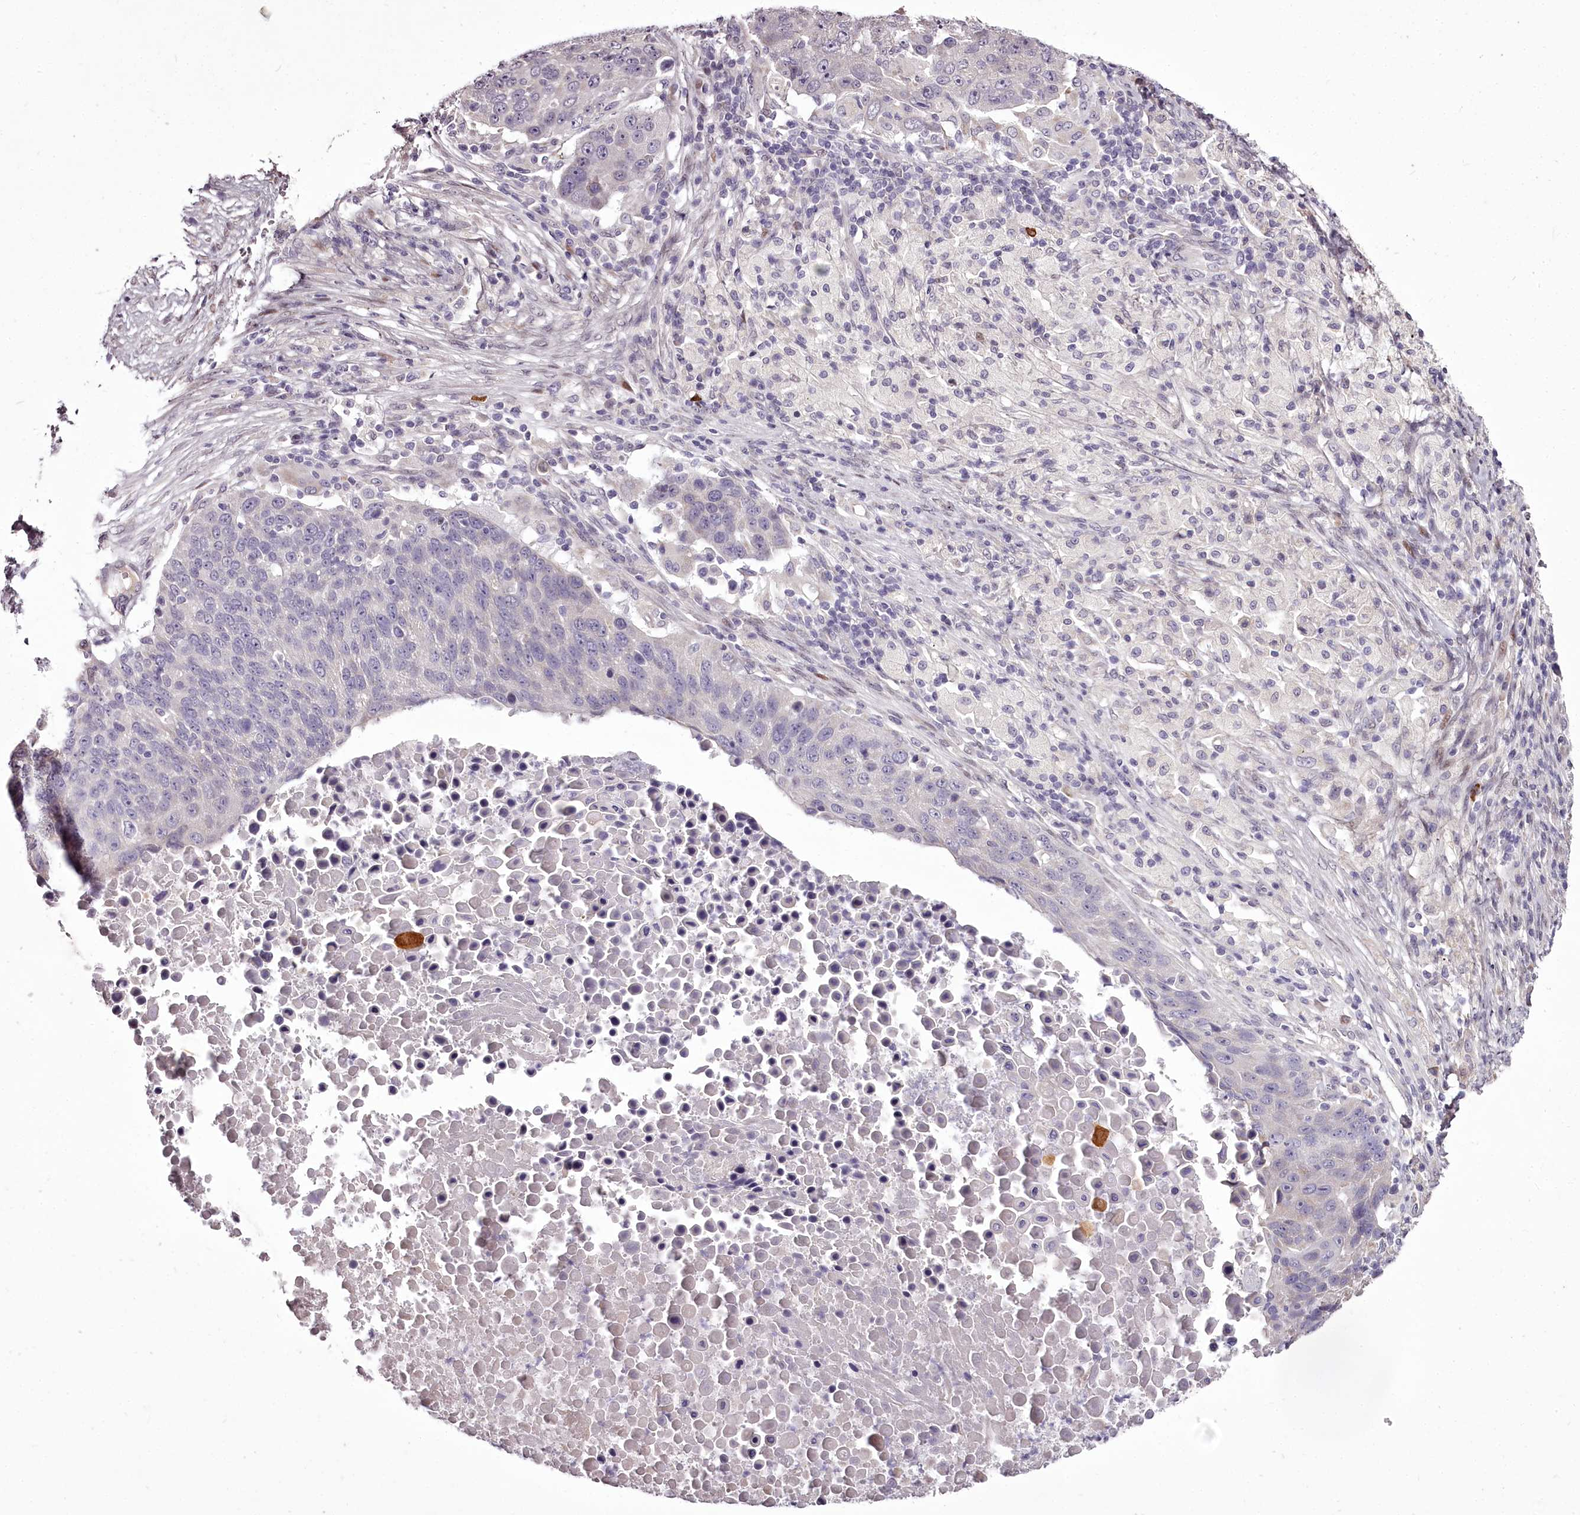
{"staining": {"intensity": "negative", "quantity": "none", "location": "none"}, "tissue": "lung cancer", "cell_type": "Tumor cells", "image_type": "cancer", "snomed": [{"axis": "morphology", "description": "Normal tissue, NOS"}, {"axis": "morphology", "description": "Squamous cell carcinoma, NOS"}, {"axis": "topography", "description": "Lymph node"}, {"axis": "topography", "description": "Lung"}], "caption": "This image is of squamous cell carcinoma (lung) stained with immunohistochemistry to label a protein in brown with the nuclei are counter-stained blue. There is no positivity in tumor cells.", "gene": "C1orf56", "patient": {"sex": "male", "age": 66}}